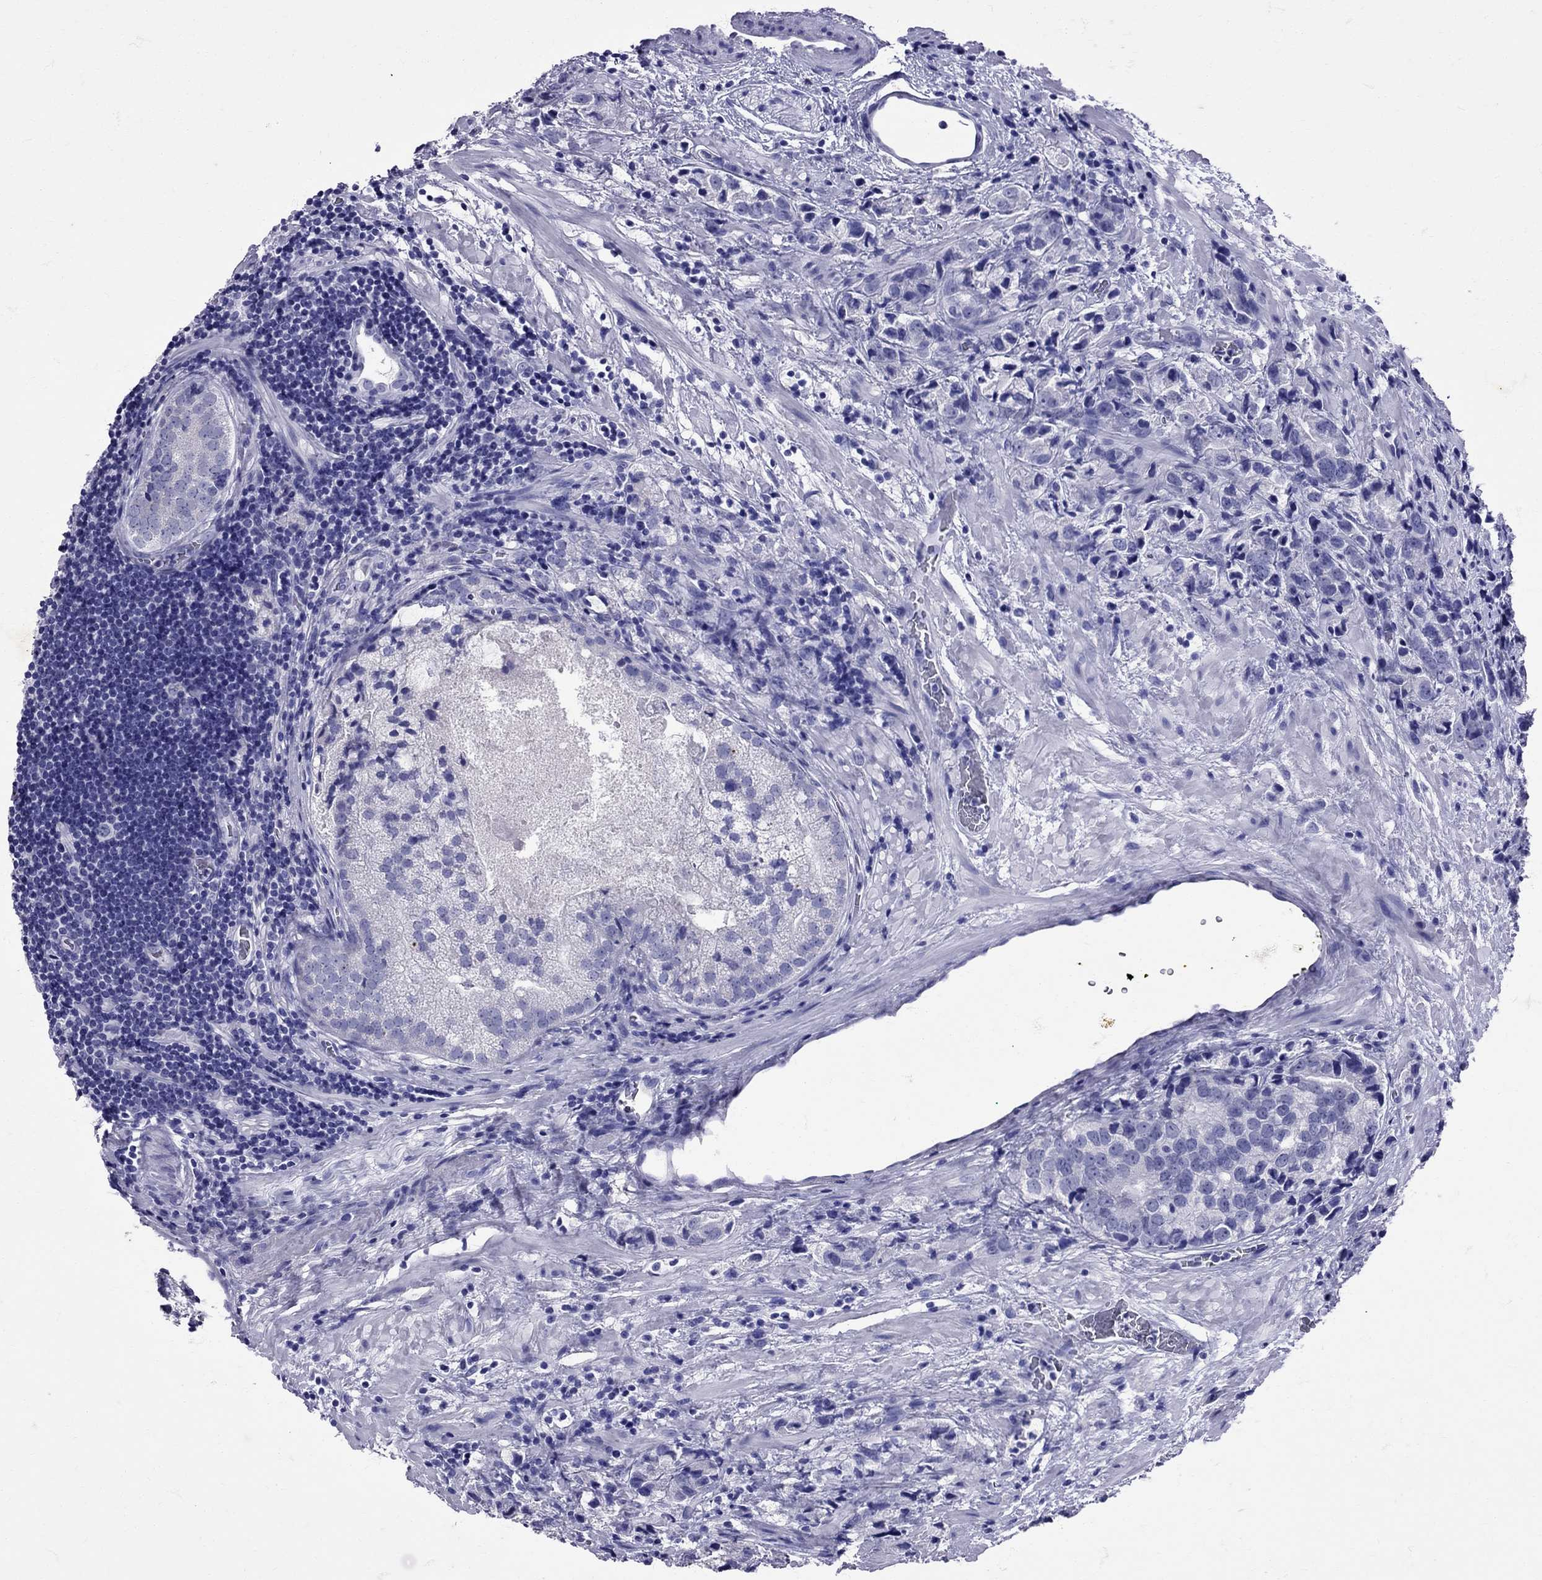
{"staining": {"intensity": "negative", "quantity": "none", "location": "none"}, "tissue": "prostate cancer", "cell_type": "Tumor cells", "image_type": "cancer", "snomed": [{"axis": "morphology", "description": "Adenocarcinoma, NOS"}, {"axis": "topography", "description": "Prostate and seminal vesicle, NOS"}], "caption": "DAB (3,3'-diaminobenzidine) immunohistochemical staining of human prostate cancer (adenocarcinoma) shows no significant positivity in tumor cells.", "gene": "AVP", "patient": {"sex": "male", "age": 63}}